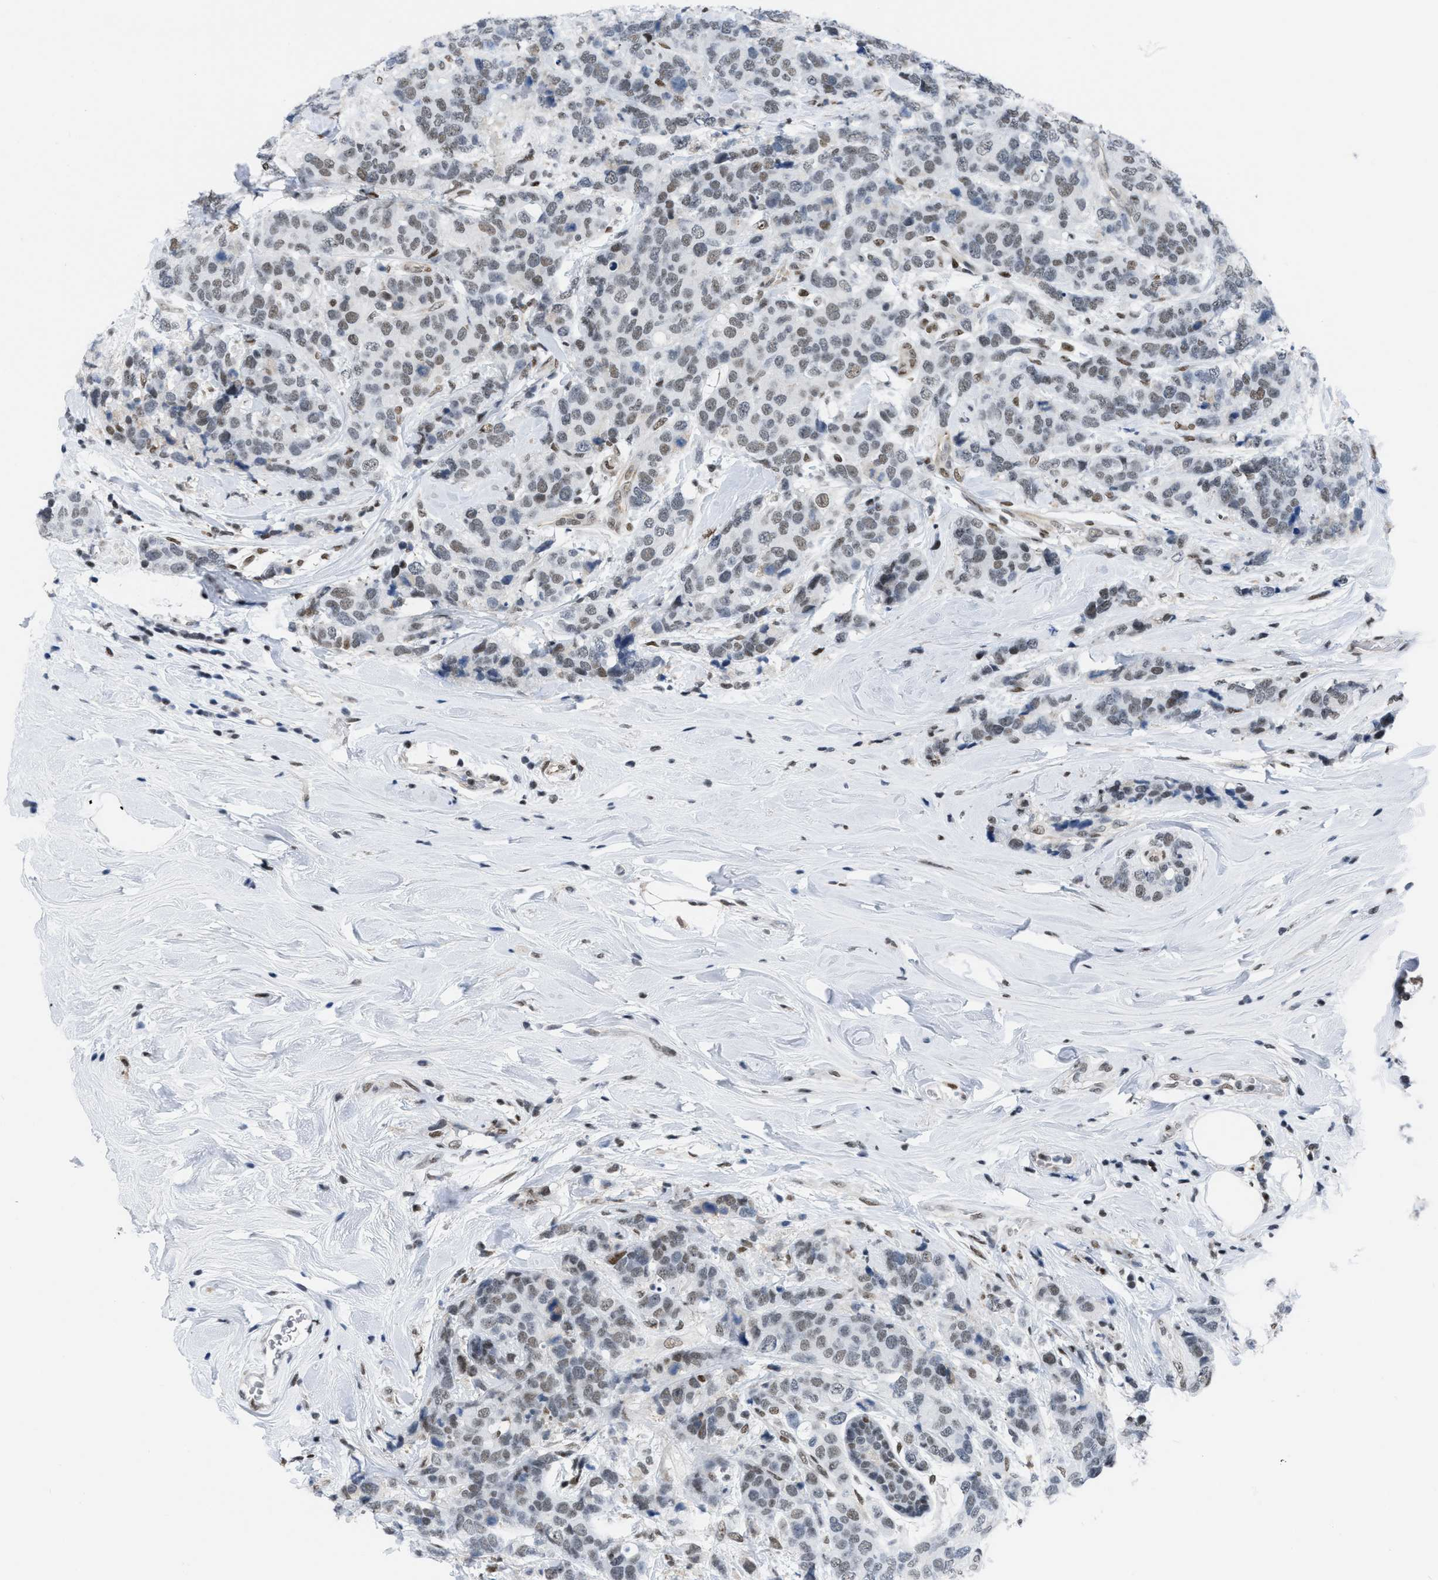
{"staining": {"intensity": "weak", "quantity": "25%-75%", "location": "nuclear"}, "tissue": "breast cancer", "cell_type": "Tumor cells", "image_type": "cancer", "snomed": [{"axis": "morphology", "description": "Lobular carcinoma"}, {"axis": "topography", "description": "Breast"}], "caption": "Tumor cells show low levels of weak nuclear expression in about 25%-75% of cells in lobular carcinoma (breast).", "gene": "MIER1", "patient": {"sex": "female", "age": 59}}